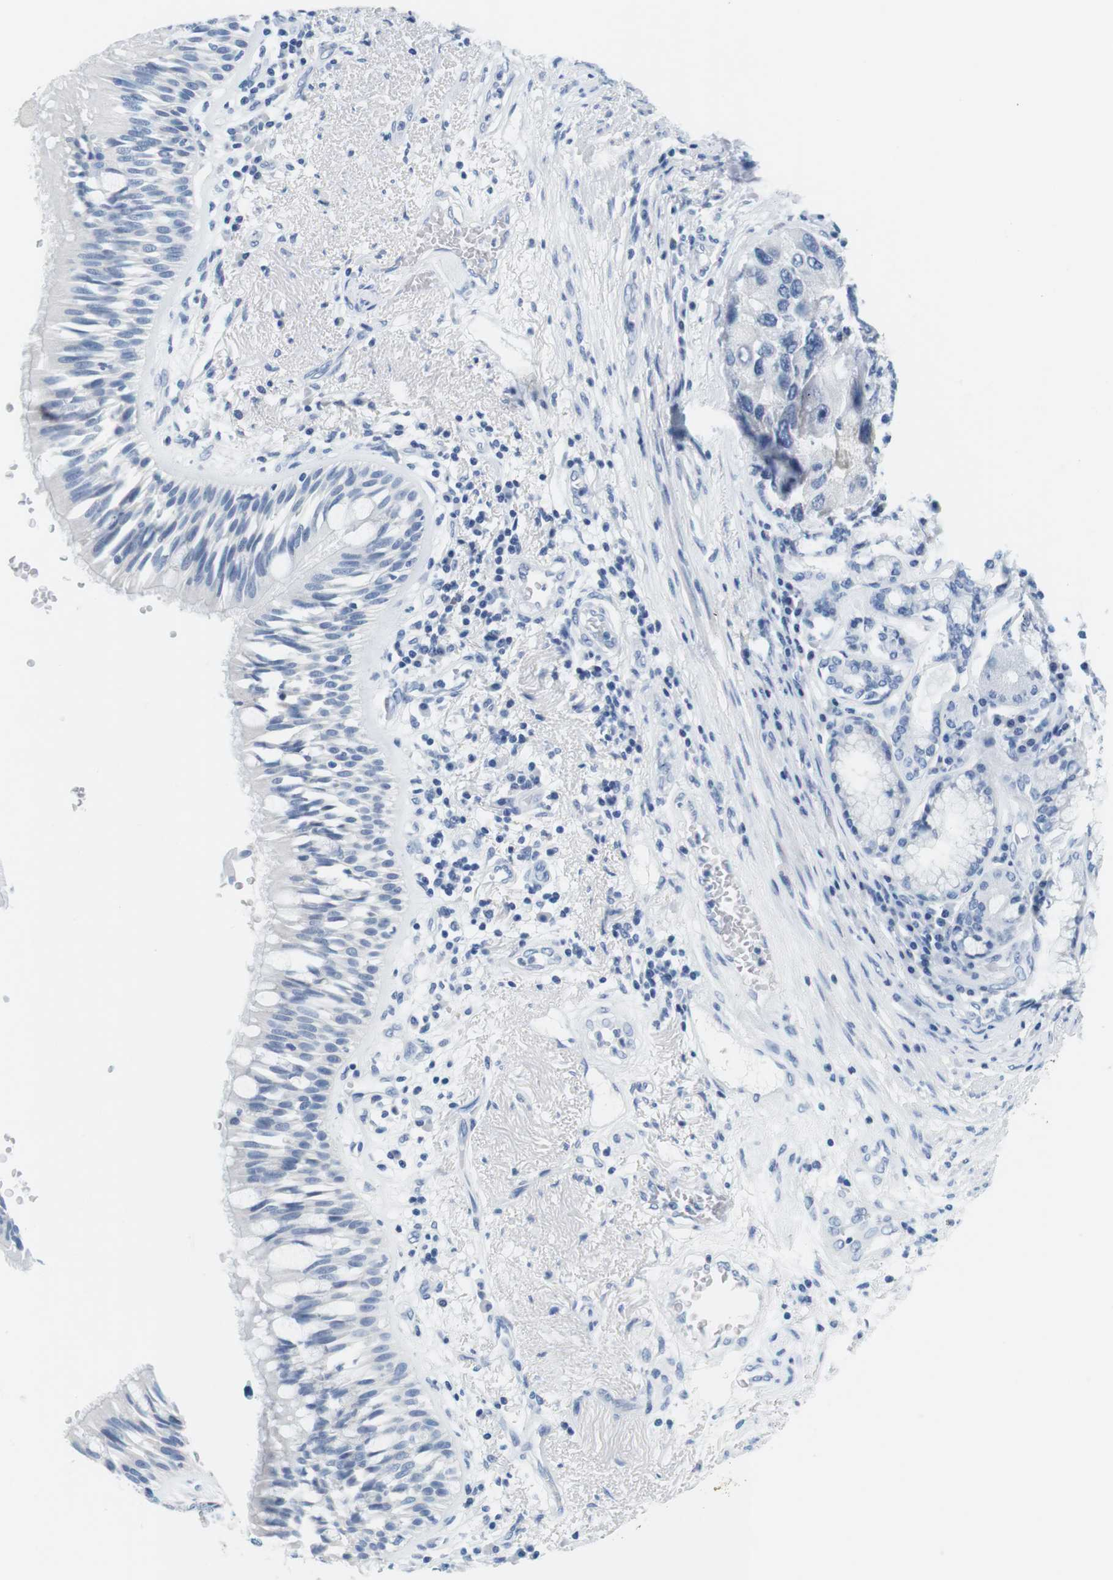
{"staining": {"intensity": "negative", "quantity": "none", "location": "none"}, "tissue": "bronchus", "cell_type": "Respiratory epithelial cells", "image_type": "normal", "snomed": [{"axis": "morphology", "description": "Normal tissue, NOS"}, {"axis": "morphology", "description": "Adenocarcinoma, NOS"}, {"axis": "morphology", "description": "Adenocarcinoma, metastatic, NOS"}, {"axis": "topography", "description": "Lymph node"}, {"axis": "topography", "description": "Bronchus"}, {"axis": "topography", "description": "Lung"}], "caption": "IHC histopathology image of unremarkable bronchus: bronchus stained with DAB (3,3'-diaminobenzidine) displays no significant protein positivity in respiratory epithelial cells.", "gene": "CYP2C9", "patient": {"sex": "female", "age": 54}}